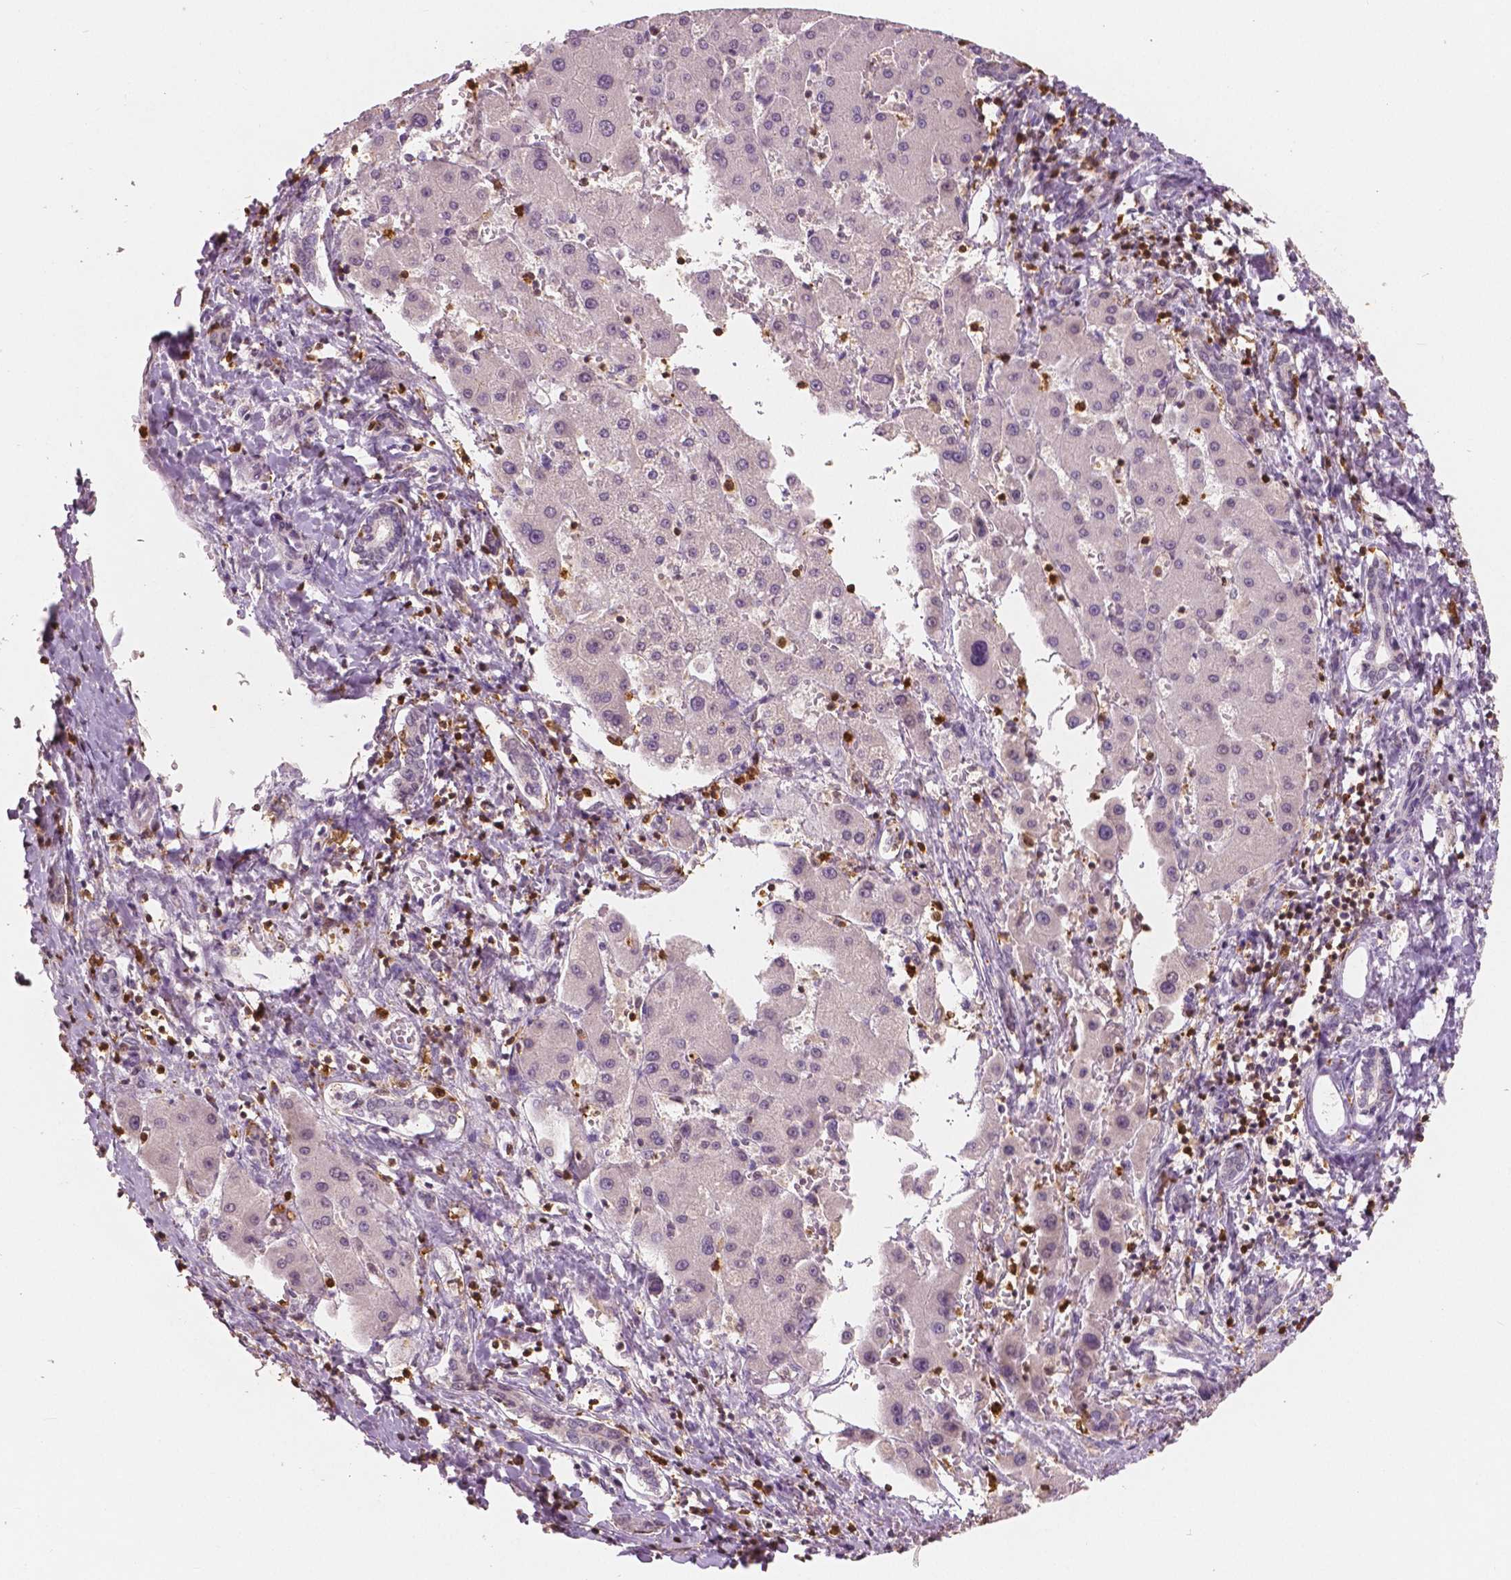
{"staining": {"intensity": "negative", "quantity": "none", "location": "none"}, "tissue": "liver cancer", "cell_type": "Tumor cells", "image_type": "cancer", "snomed": [{"axis": "morphology", "description": "Carcinoma, Hepatocellular, NOS"}, {"axis": "topography", "description": "Liver"}], "caption": "This is an IHC micrograph of liver cancer (hepatocellular carcinoma). There is no staining in tumor cells.", "gene": "S100A4", "patient": {"sex": "male", "age": 40}}